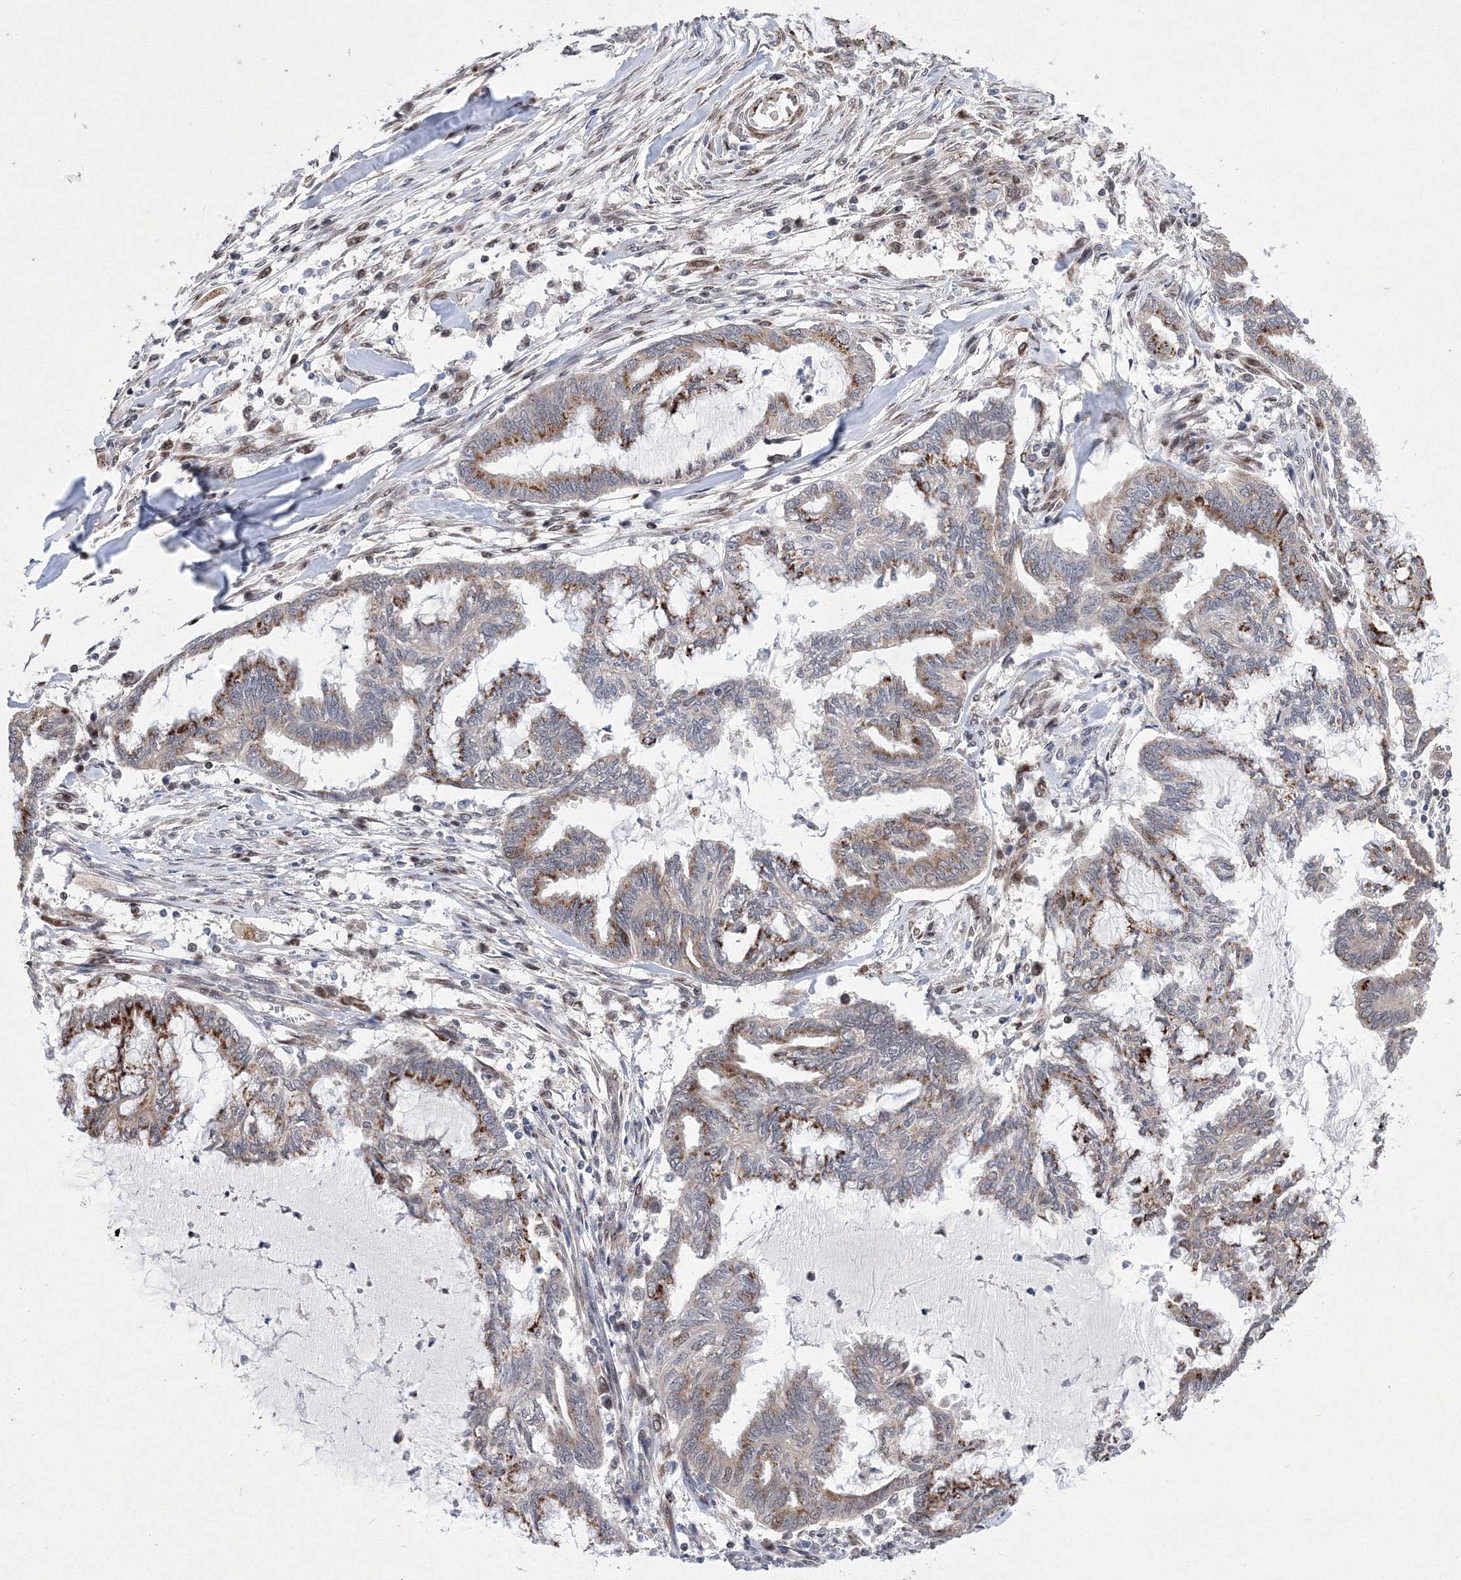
{"staining": {"intensity": "moderate", "quantity": "25%-75%", "location": "cytoplasmic/membranous,nuclear"}, "tissue": "endometrial cancer", "cell_type": "Tumor cells", "image_type": "cancer", "snomed": [{"axis": "morphology", "description": "Adenocarcinoma, NOS"}, {"axis": "topography", "description": "Endometrium"}], "caption": "Human endometrial adenocarcinoma stained for a protein (brown) reveals moderate cytoplasmic/membranous and nuclear positive expression in about 25%-75% of tumor cells.", "gene": "GPN1", "patient": {"sex": "female", "age": 86}}